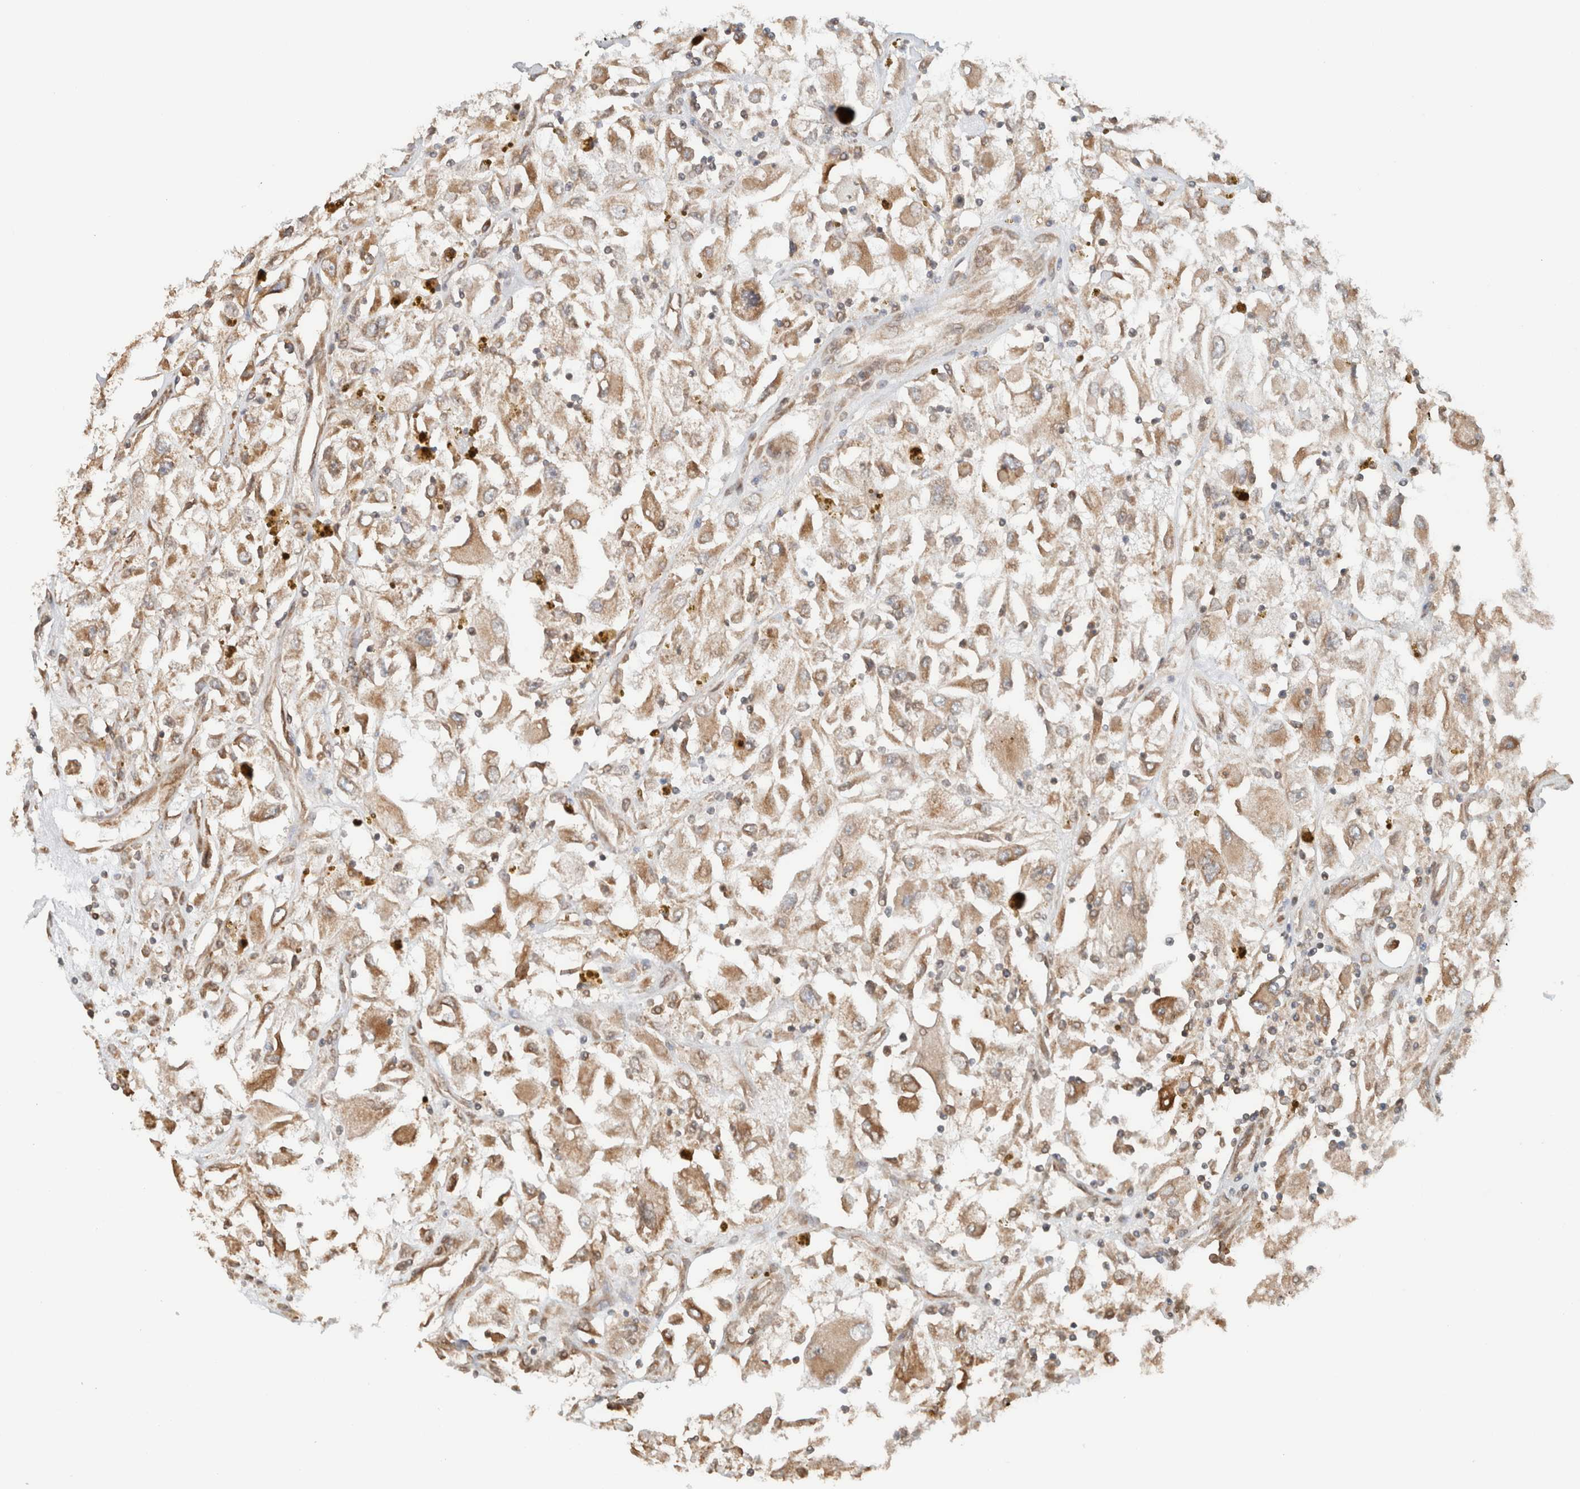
{"staining": {"intensity": "moderate", "quantity": ">75%", "location": "cytoplasmic/membranous"}, "tissue": "renal cancer", "cell_type": "Tumor cells", "image_type": "cancer", "snomed": [{"axis": "morphology", "description": "Adenocarcinoma, NOS"}, {"axis": "topography", "description": "Kidney"}], "caption": "Renal cancer (adenocarcinoma) stained with IHC exhibits moderate cytoplasmic/membranous staining in about >75% of tumor cells.", "gene": "ARFGEF2", "patient": {"sex": "female", "age": 52}}